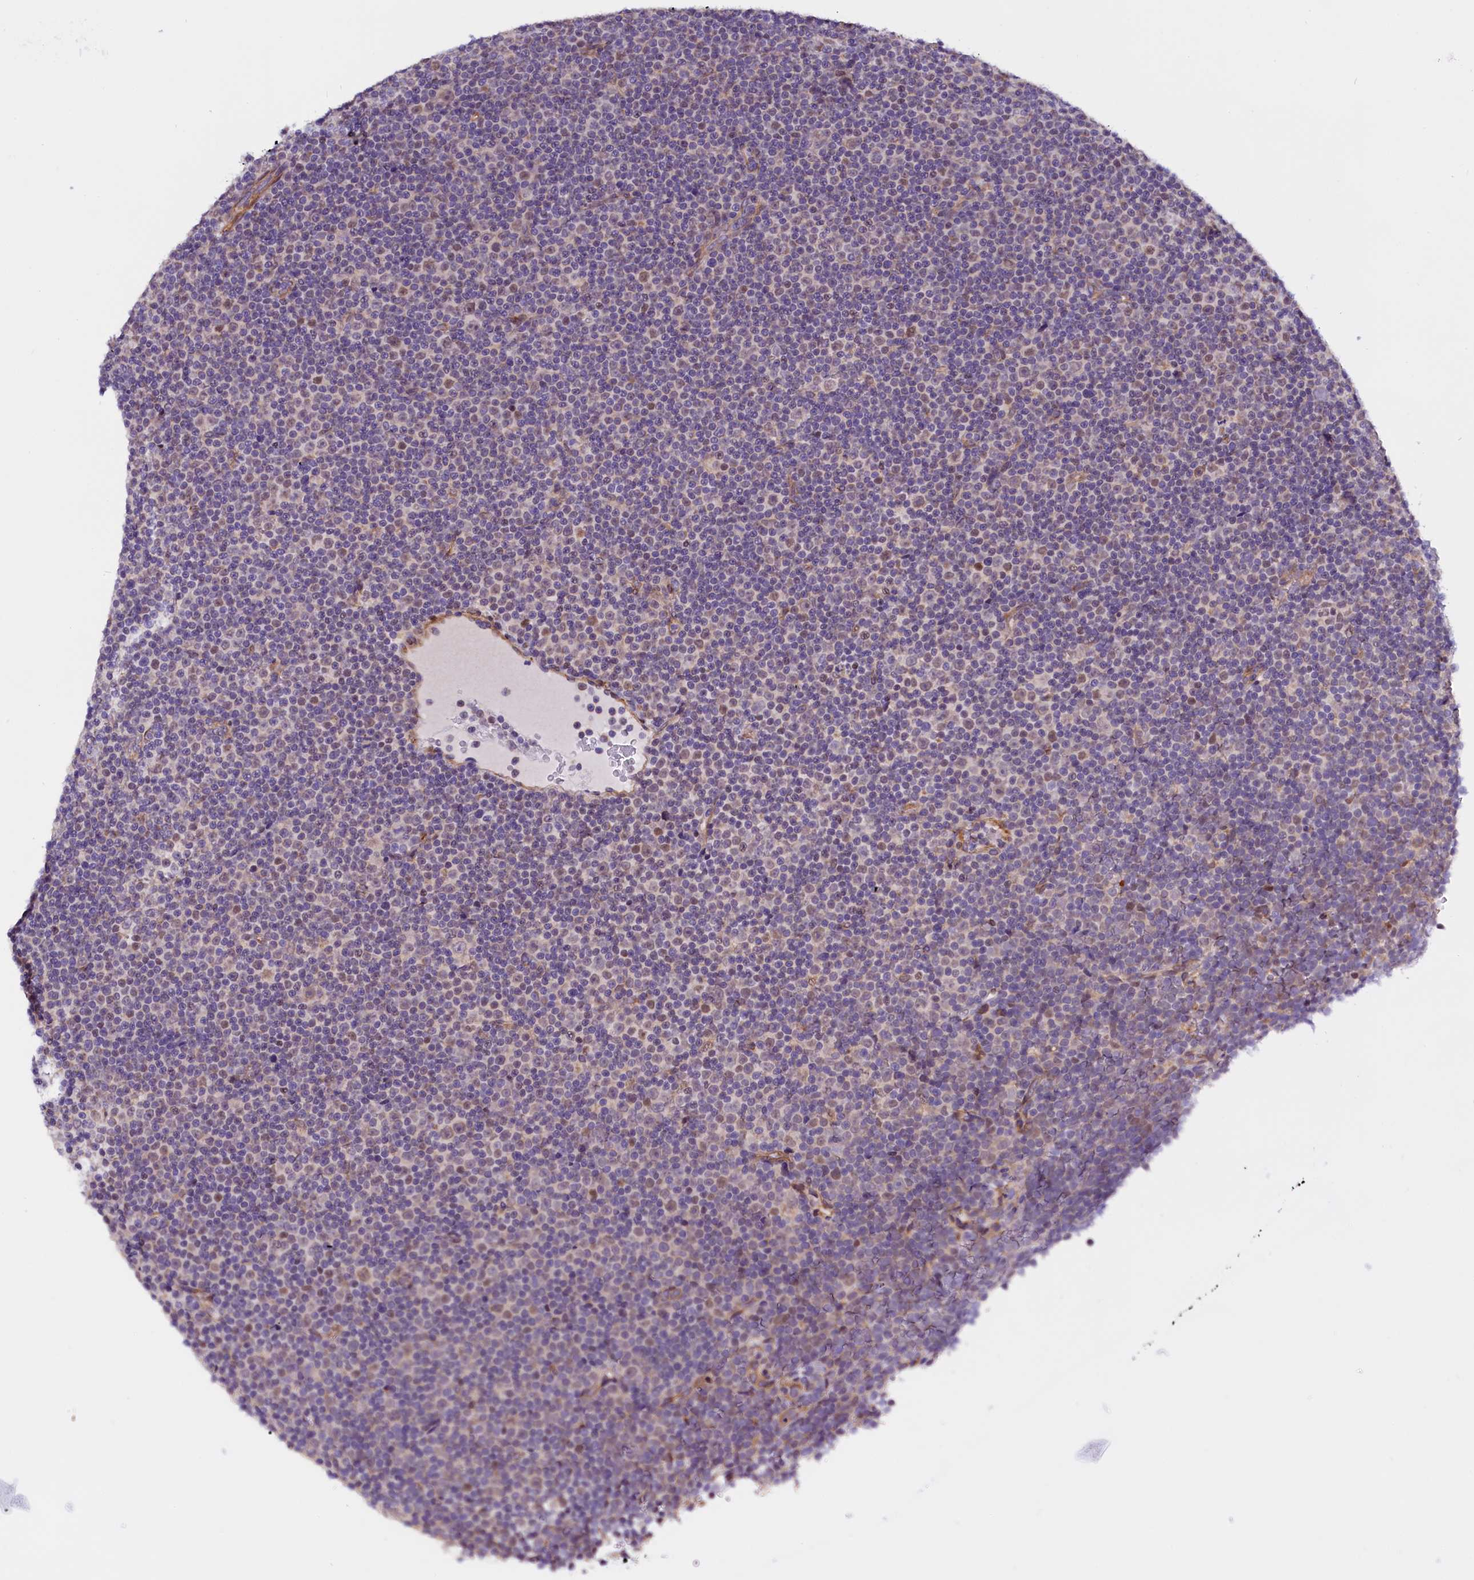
{"staining": {"intensity": "negative", "quantity": "none", "location": "none"}, "tissue": "lymphoma", "cell_type": "Tumor cells", "image_type": "cancer", "snomed": [{"axis": "morphology", "description": "Malignant lymphoma, non-Hodgkin's type, Low grade"}, {"axis": "topography", "description": "Lymph node"}], "caption": "There is no significant staining in tumor cells of low-grade malignant lymphoma, non-Hodgkin's type.", "gene": "UACA", "patient": {"sex": "female", "age": 67}}